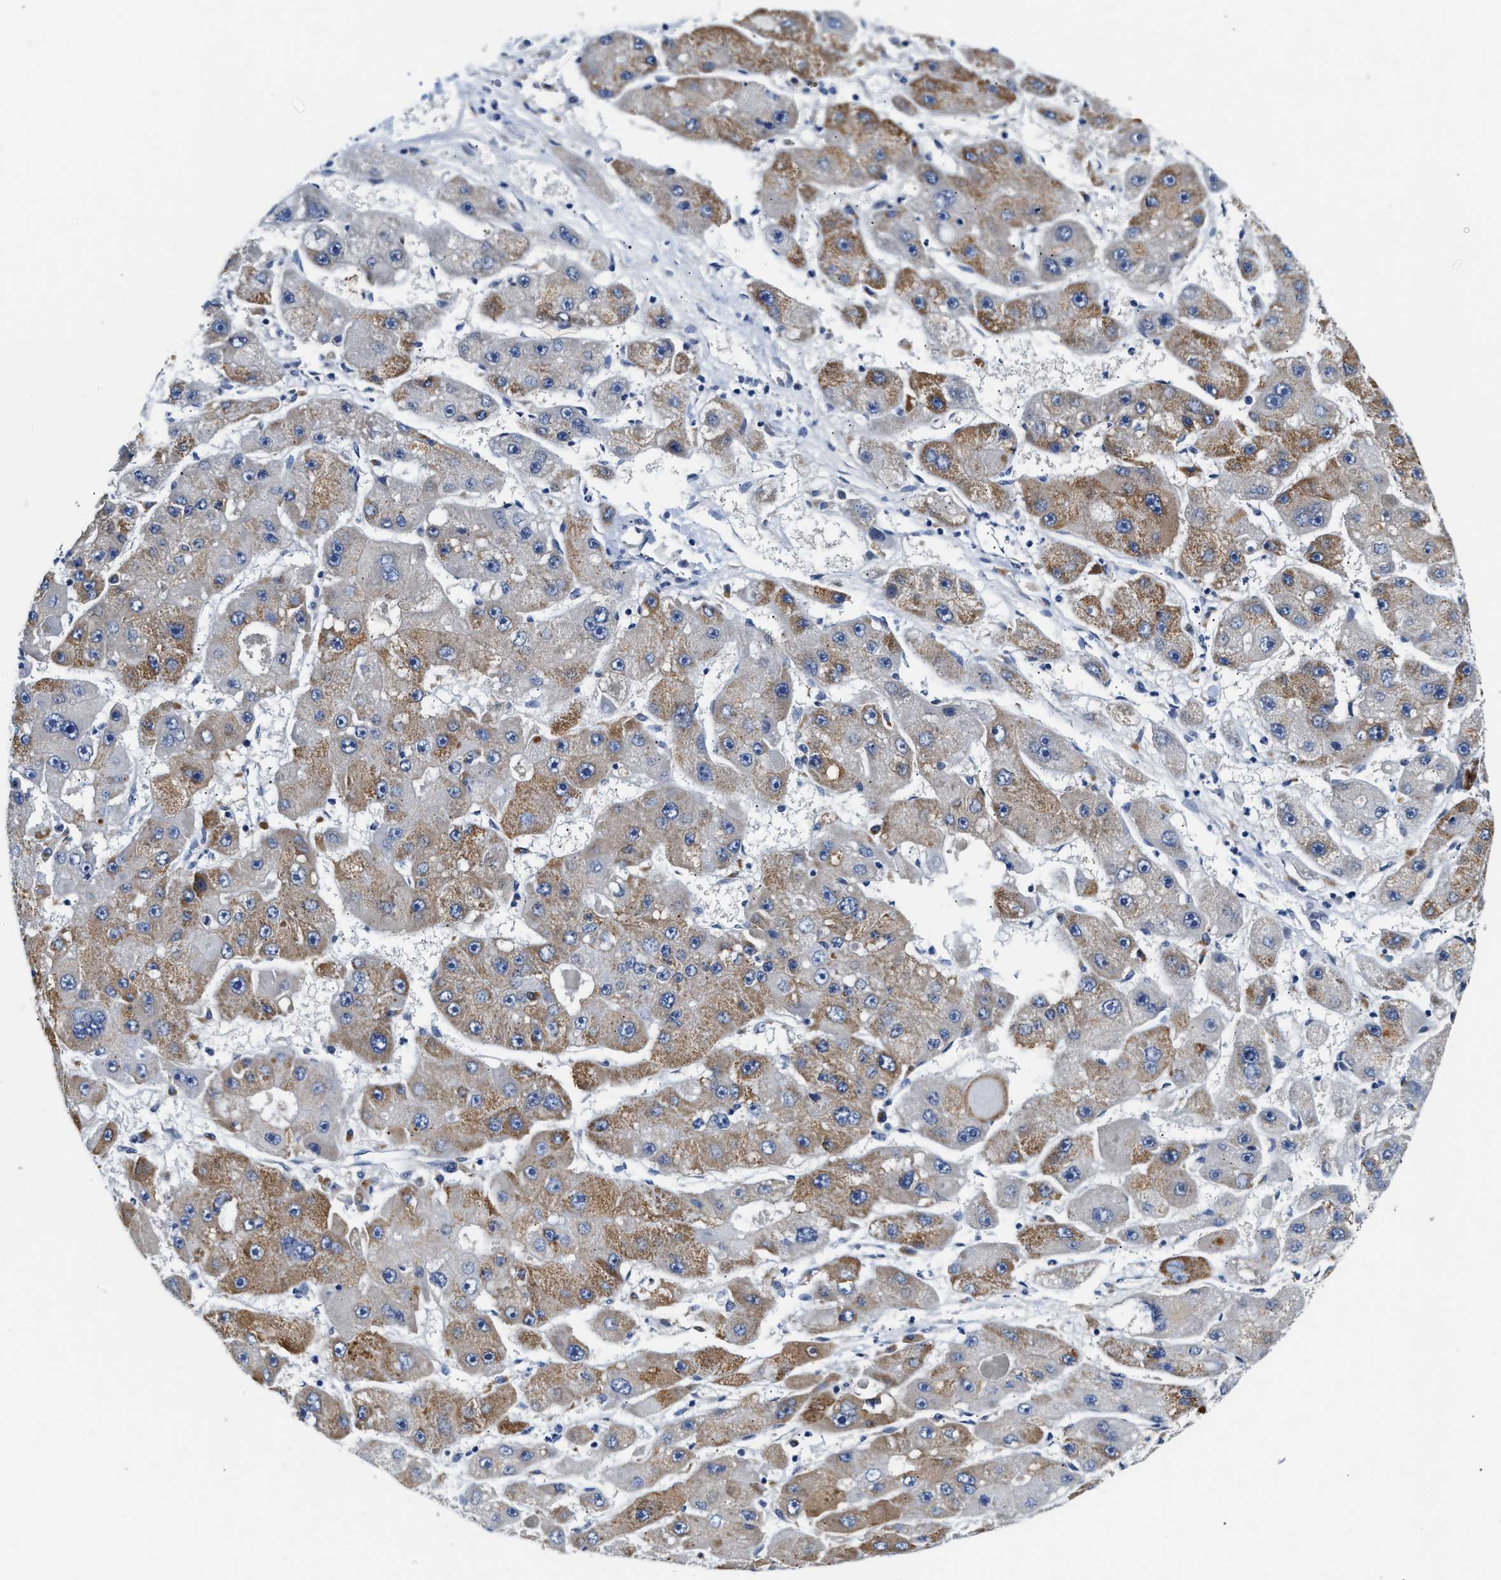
{"staining": {"intensity": "moderate", "quantity": ">75%", "location": "cytoplasmic/membranous"}, "tissue": "liver cancer", "cell_type": "Tumor cells", "image_type": "cancer", "snomed": [{"axis": "morphology", "description": "Carcinoma, Hepatocellular, NOS"}, {"axis": "topography", "description": "Liver"}], "caption": "Human liver hepatocellular carcinoma stained with a protein marker reveals moderate staining in tumor cells.", "gene": "PPM1H", "patient": {"sex": "female", "age": 61}}